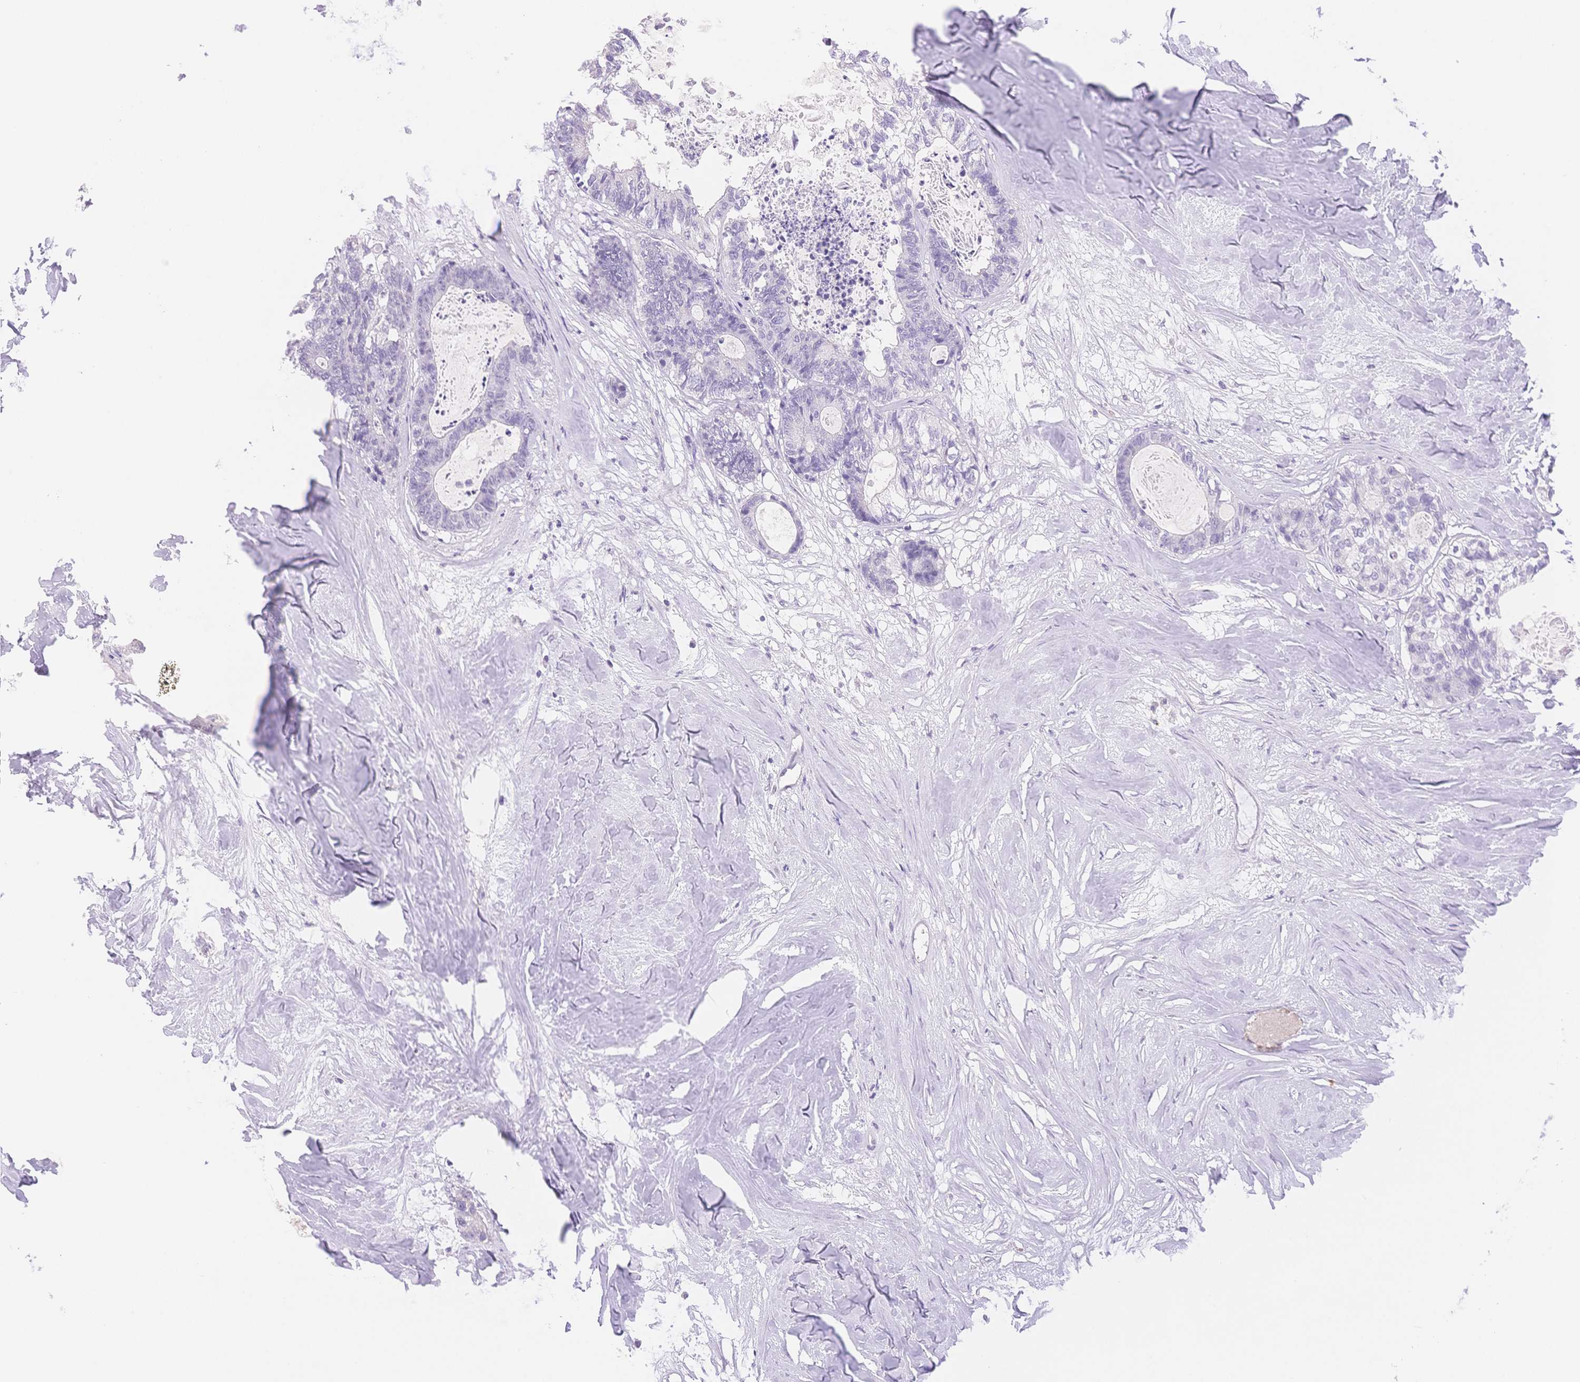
{"staining": {"intensity": "negative", "quantity": "none", "location": "none"}, "tissue": "colorectal cancer", "cell_type": "Tumor cells", "image_type": "cancer", "snomed": [{"axis": "morphology", "description": "Adenocarcinoma, NOS"}, {"axis": "topography", "description": "Colon"}, {"axis": "topography", "description": "Rectum"}], "caption": "This is a photomicrograph of immunohistochemistry staining of colorectal adenocarcinoma, which shows no expression in tumor cells. Brightfield microscopy of IHC stained with DAB (3,3'-diaminobenzidine) (brown) and hematoxylin (blue), captured at high magnification.", "gene": "MYOM1", "patient": {"sex": "male", "age": 57}}